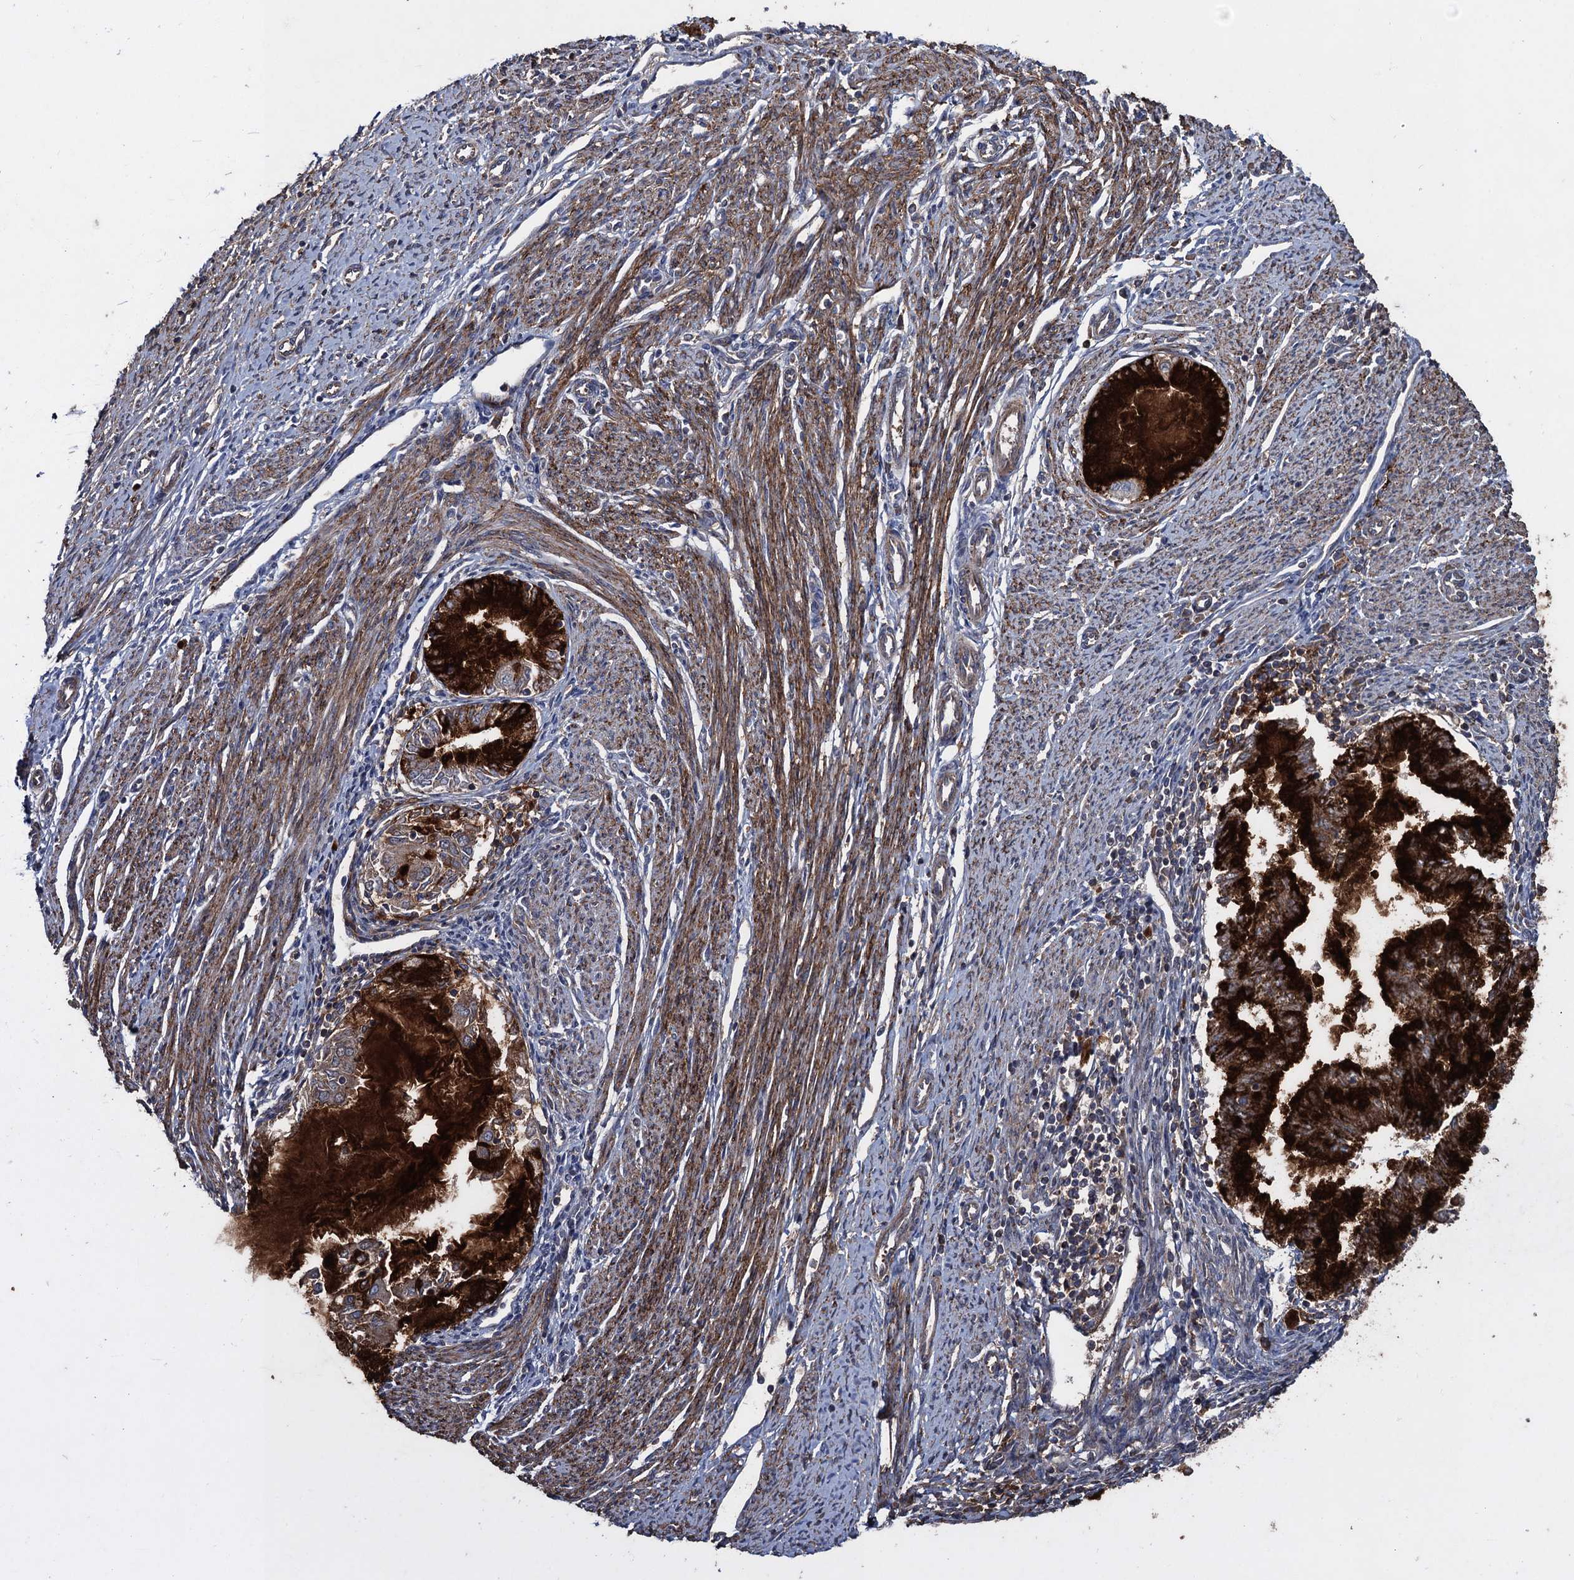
{"staining": {"intensity": "strong", "quantity": "25%-75%", "location": "cytoplasmic/membranous"}, "tissue": "endometrial cancer", "cell_type": "Tumor cells", "image_type": "cancer", "snomed": [{"axis": "morphology", "description": "Adenocarcinoma, NOS"}, {"axis": "topography", "description": "Endometrium"}], "caption": "The image demonstrates staining of endometrial adenocarcinoma, revealing strong cytoplasmic/membranous protein staining (brown color) within tumor cells.", "gene": "TXNDC11", "patient": {"sex": "female", "age": 79}}